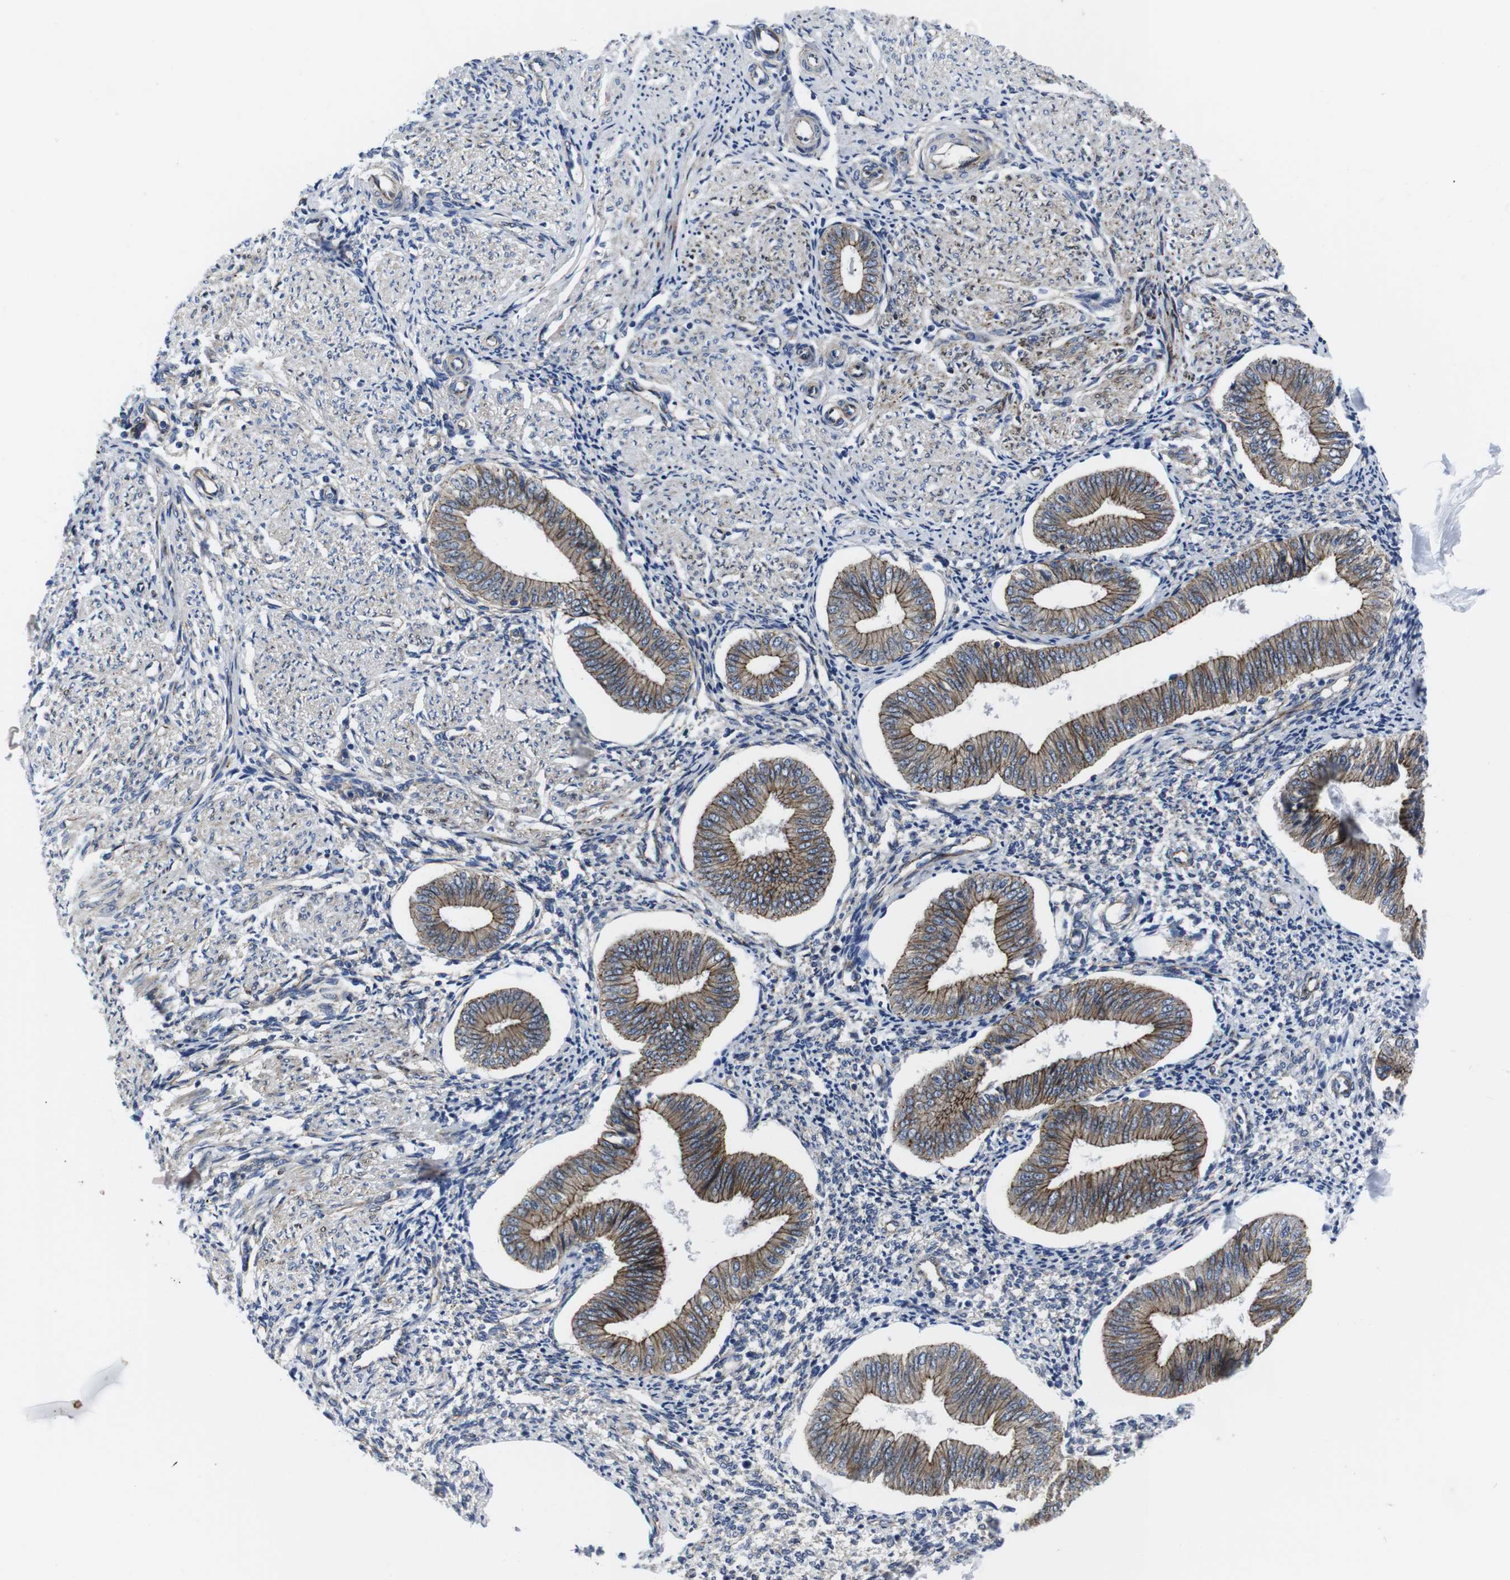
{"staining": {"intensity": "negative", "quantity": "none", "location": "none"}, "tissue": "endometrium", "cell_type": "Cells in endometrial stroma", "image_type": "normal", "snomed": [{"axis": "morphology", "description": "Normal tissue, NOS"}, {"axis": "topography", "description": "Endometrium"}], "caption": "Endometrium stained for a protein using immunohistochemistry reveals no expression cells in endometrial stroma.", "gene": "NUMB", "patient": {"sex": "female", "age": 50}}